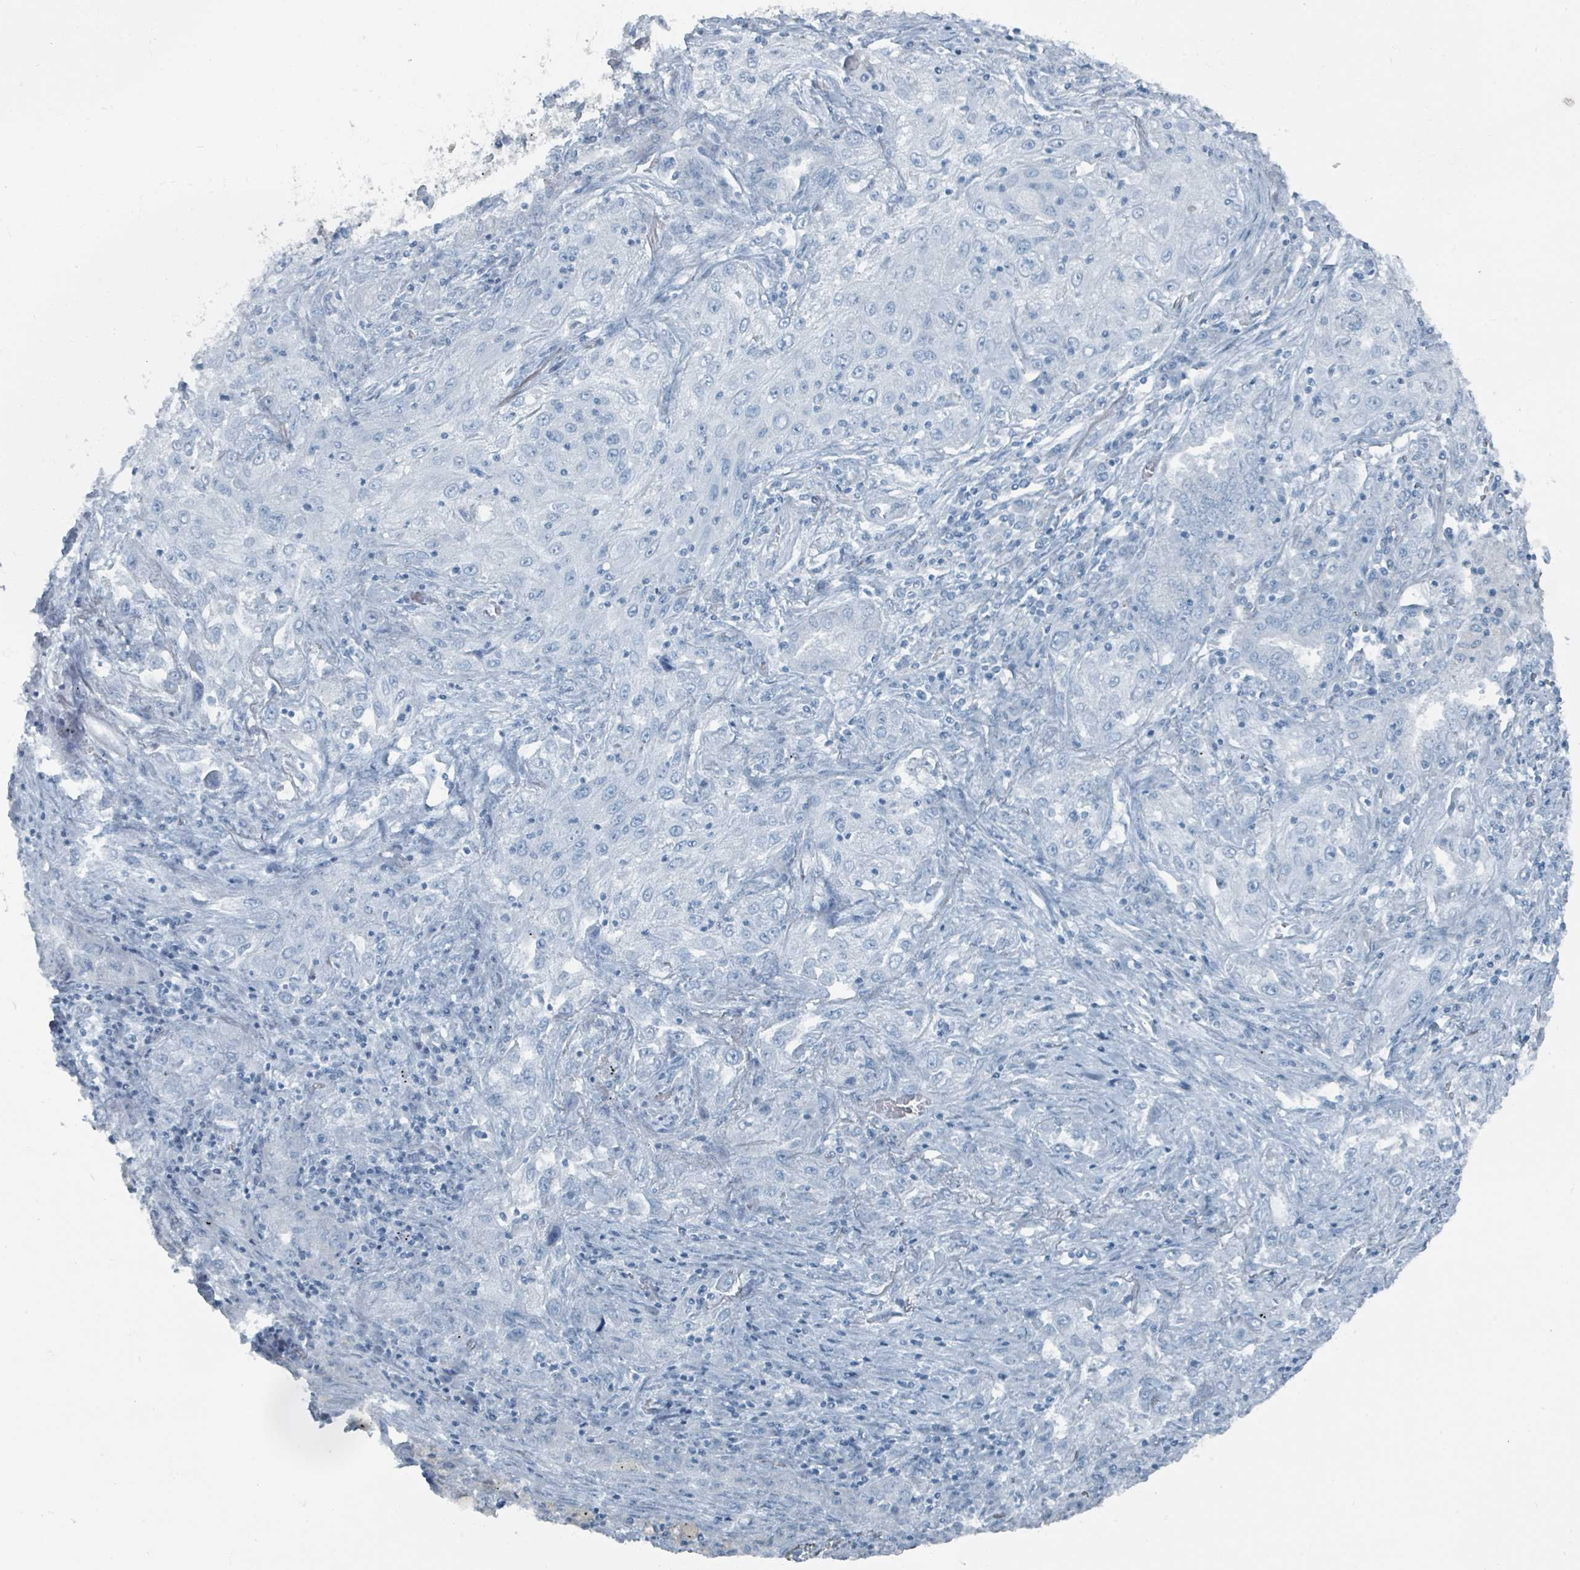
{"staining": {"intensity": "negative", "quantity": "none", "location": "none"}, "tissue": "lung cancer", "cell_type": "Tumor cells", "image_type": "cancer", "snomed": [{"axis": "morphology", "description": "Squamous cell carcinoma, NOS"}, {"axis": "topography", "description": "Lung"}], "caption": "This is an immunohistochemistry photomicrograph of human squamous cell carcinoma (lung). There is no expression in tumor cells.", "gene": "GAMT", "patient": {"sex": "female", "age": 69}}